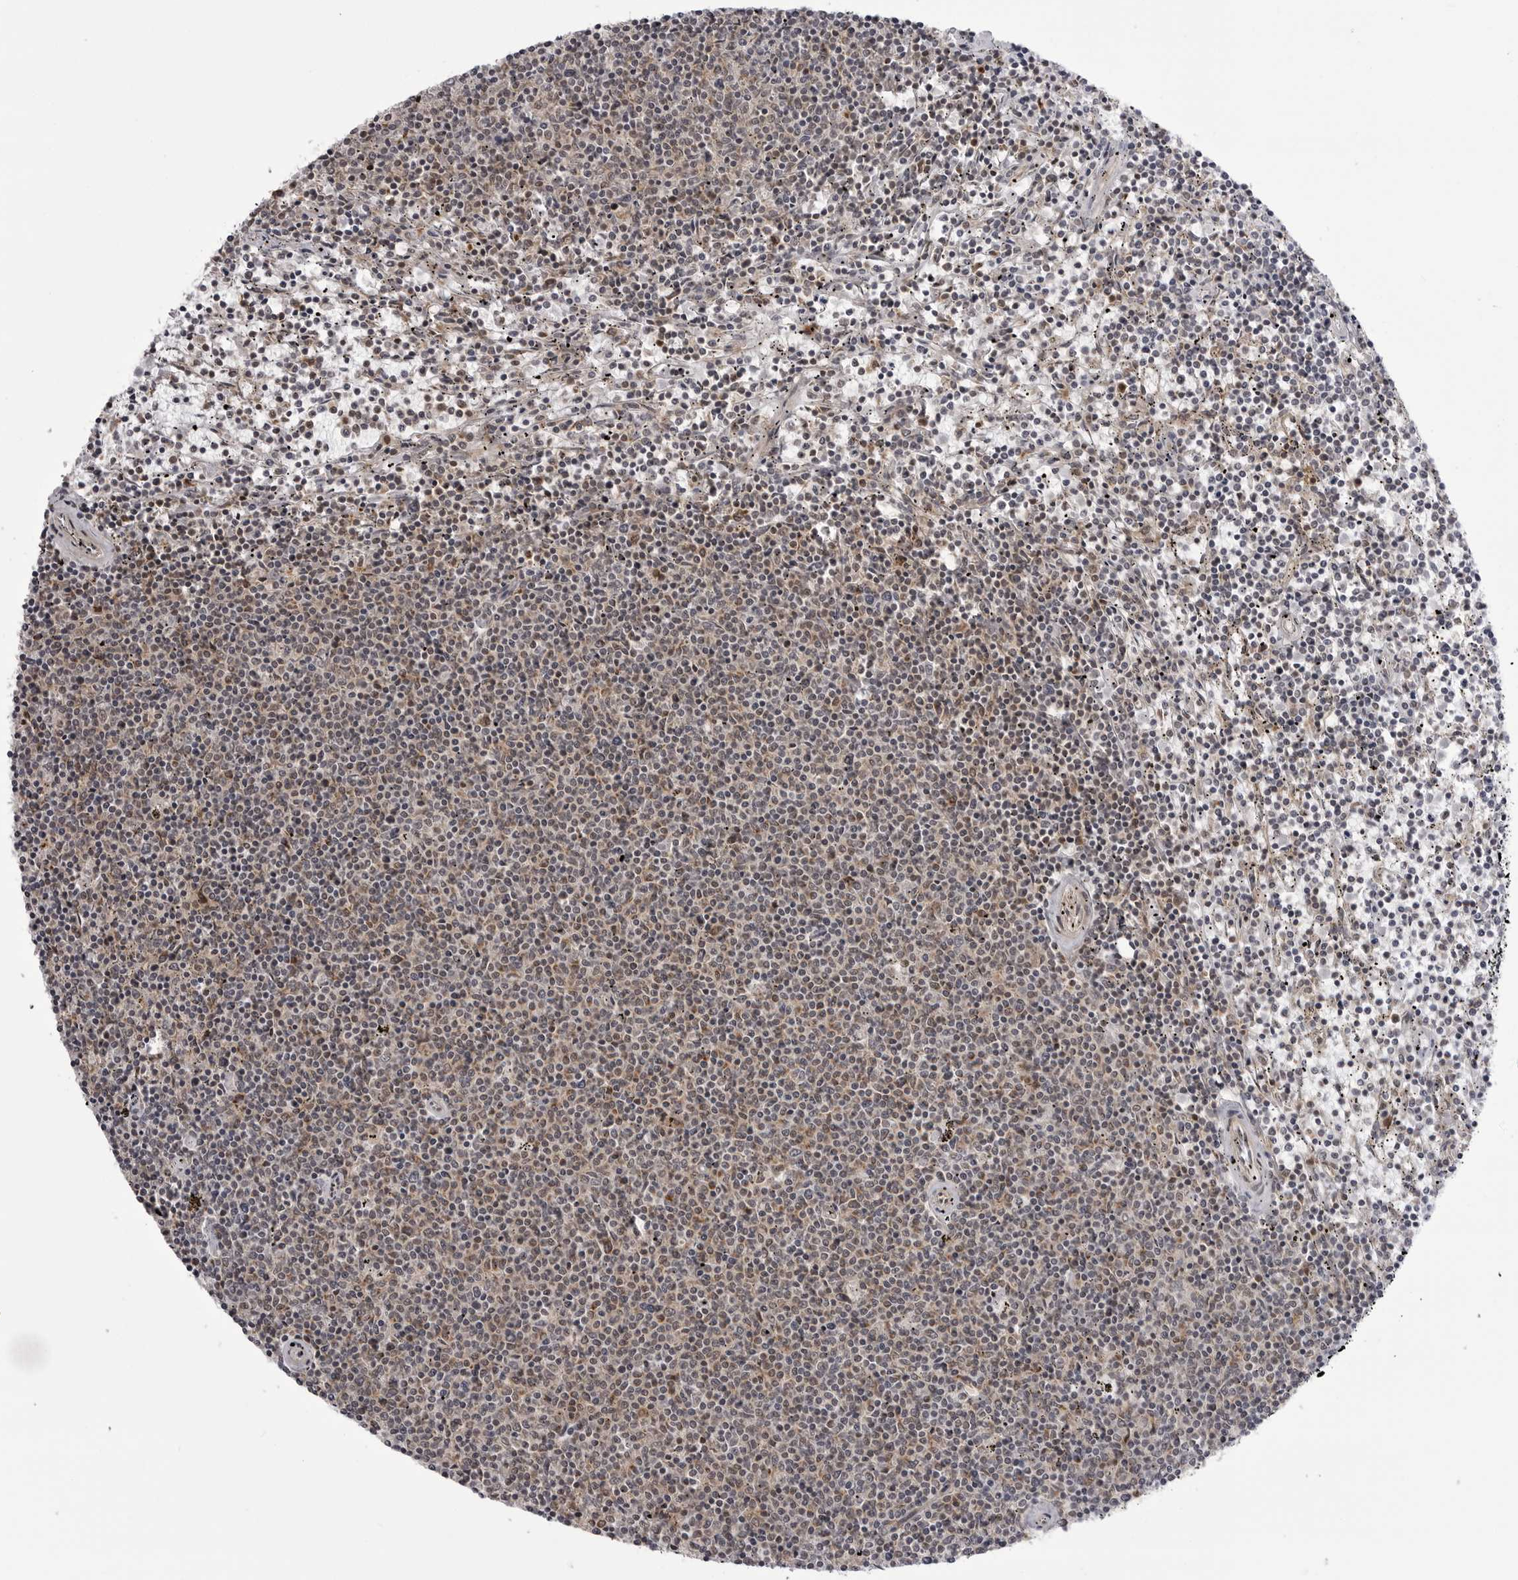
{"staining": {"intensity": "weak", "quantity": "<25%", "location": "cytoplasmic/membranous"}, "tissue": "lymphoma", "cell_type": "Tumor cells", "image_type": "cancer", "snomed": [{"axis": "morphology", "description": "Malignant lymphoma, non-Hodgkin's type, Low grade"}, {"axis": "topography", "description": "Spleen"}], "caption": "Malignant lymphoma, non-Hodgkin's type (low-grade) was stained to show a protein in brown. There is no significant expression in tumor cells.", "gene": "CCDC18", "patient": {"sex": "female", "age": 50}}